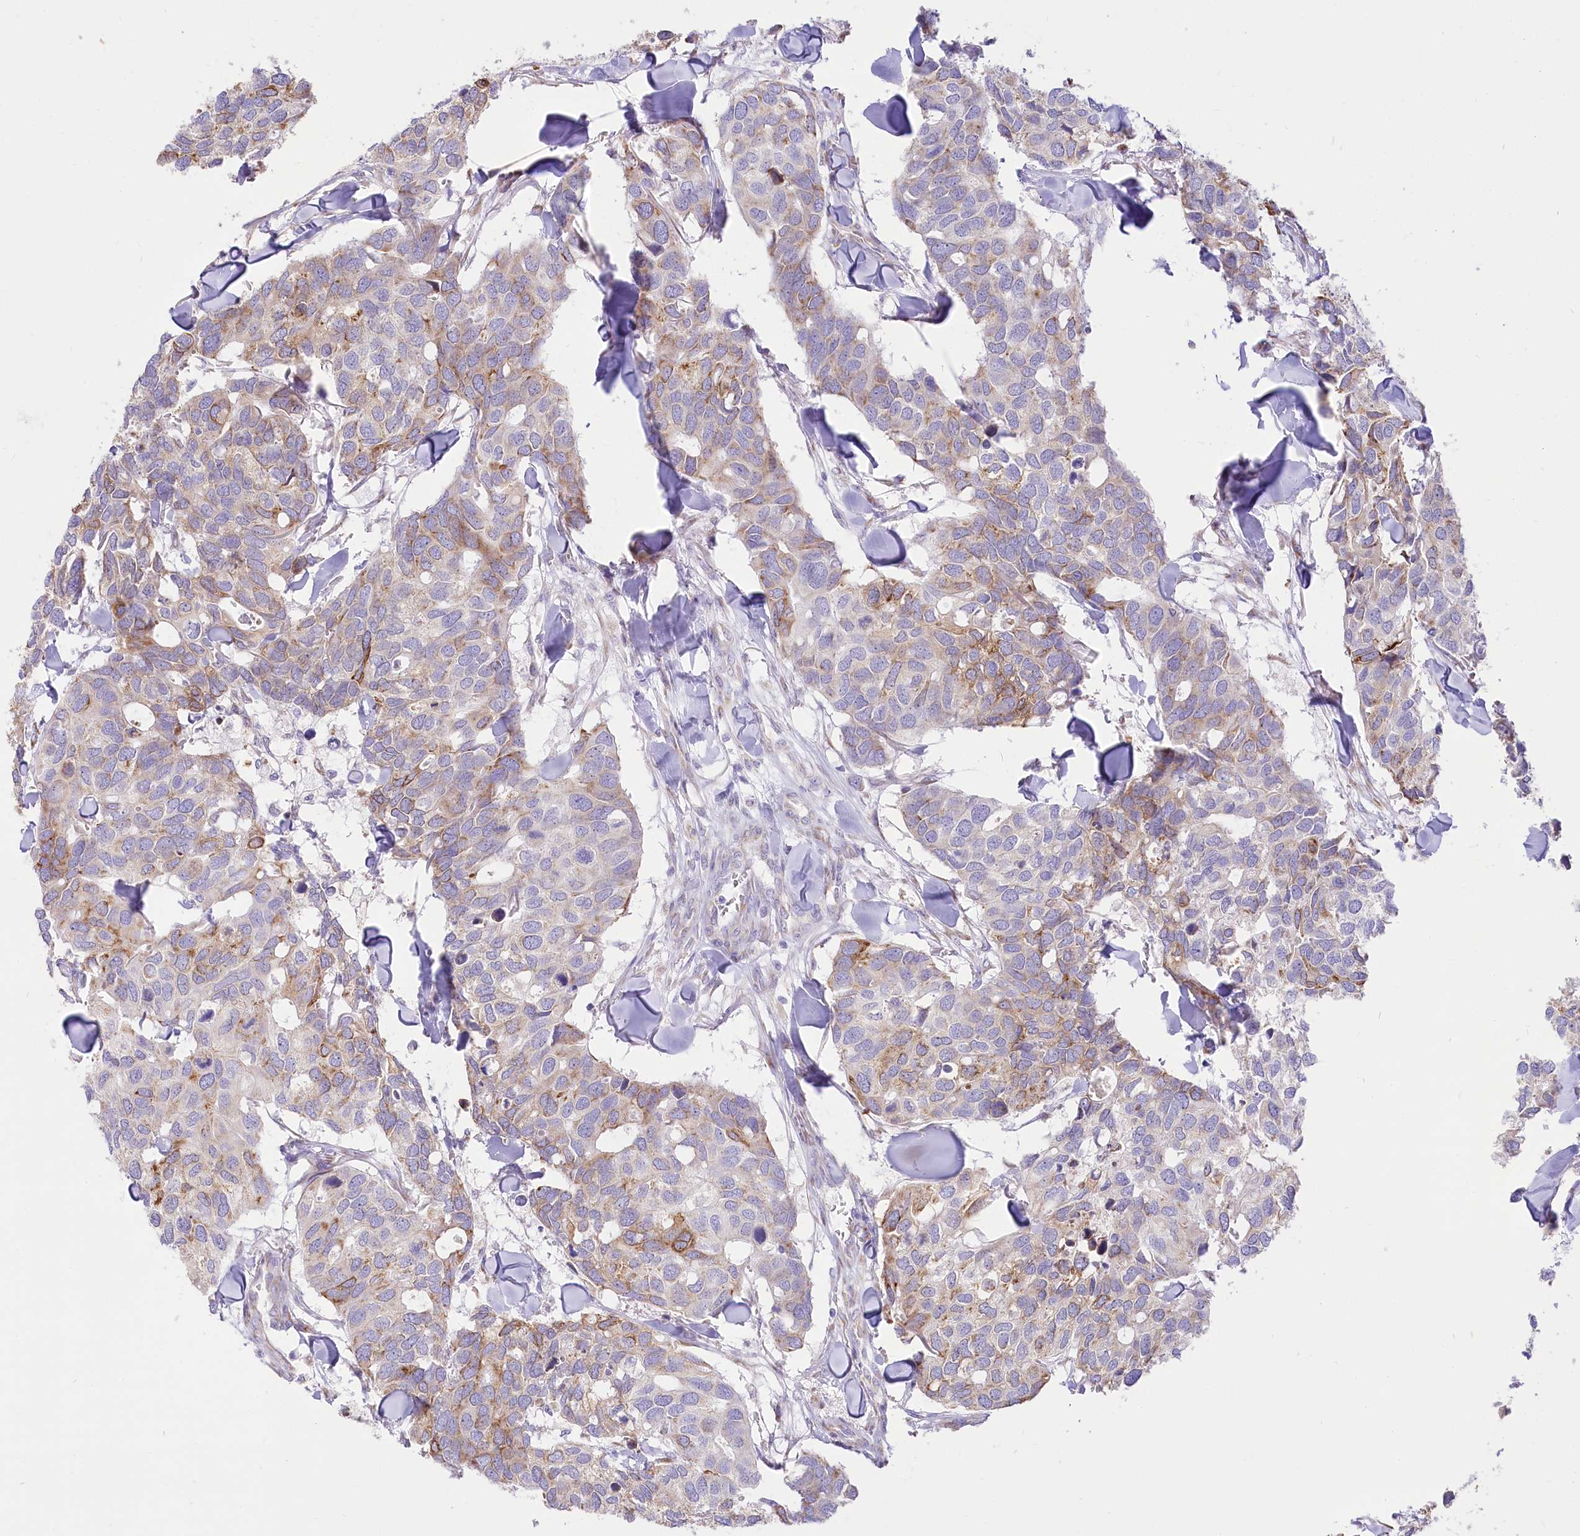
{"staining": {"intensity": "moderate", "quantity": "25%-75%", "location": "cytoplasmic/membranous"}, "tissue": "breast cancer", "cell_type": "Tumor cells", "image_type": "cancer", "snomed": [{"axis": "morphology", "description": "Duct carcinoma"}, {"axis": "topography", "description": "Breast"}], "caption": "Immunohistochemical staining of breast invasive ductal carcinoma shows medium levels of moderate cytoplasmic/membranous expression in about 25%-75% of tumor cells. (DAB IHC with brightfield microscopy, high magnification).", "gene": "STT3B", "patient": {"sex": "female", "age": 83}}